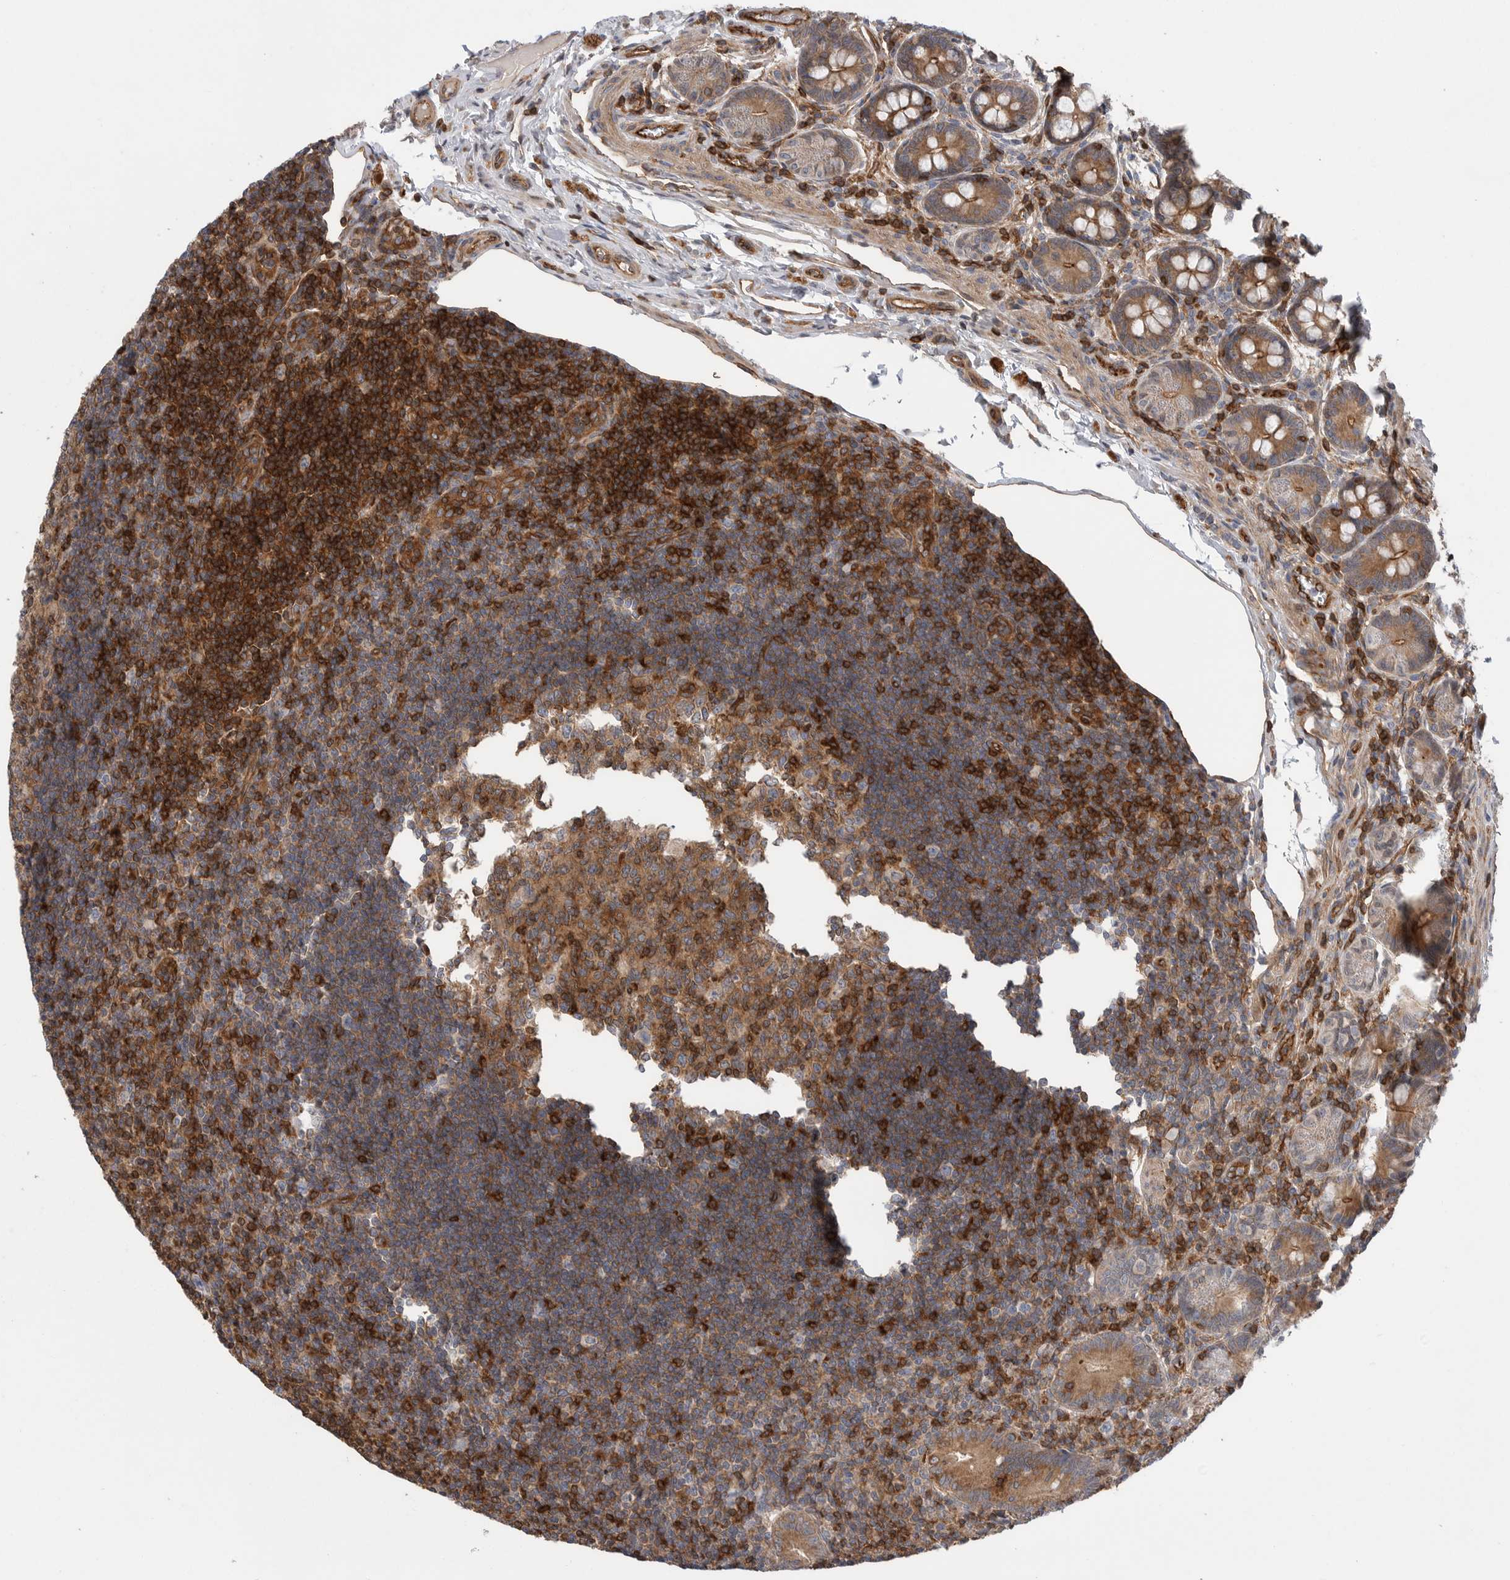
{"staining": {"intensity": "moderate", "quantity": ">75%", "location": "cytoplasmic/membranous"}, "tissue": "small intestine", "cell_type": "Glandular cells", "image_type": "normal", "snomed": [{"axis": "morphology", "description": "Normal tissue, NOS"}, {"axis": "topography", "description": "Small intestine"}], "caption": "A brown stain shows moderate cytoplasmic/membranous positivity of a protein in glandular cells of benign human small intestine. Immunohistochemistry (ihc) stains the protein in brown and the nuclei are stained blue.", "gene": "PRKCH", "patient": {"sex": "male", "age": 7}}